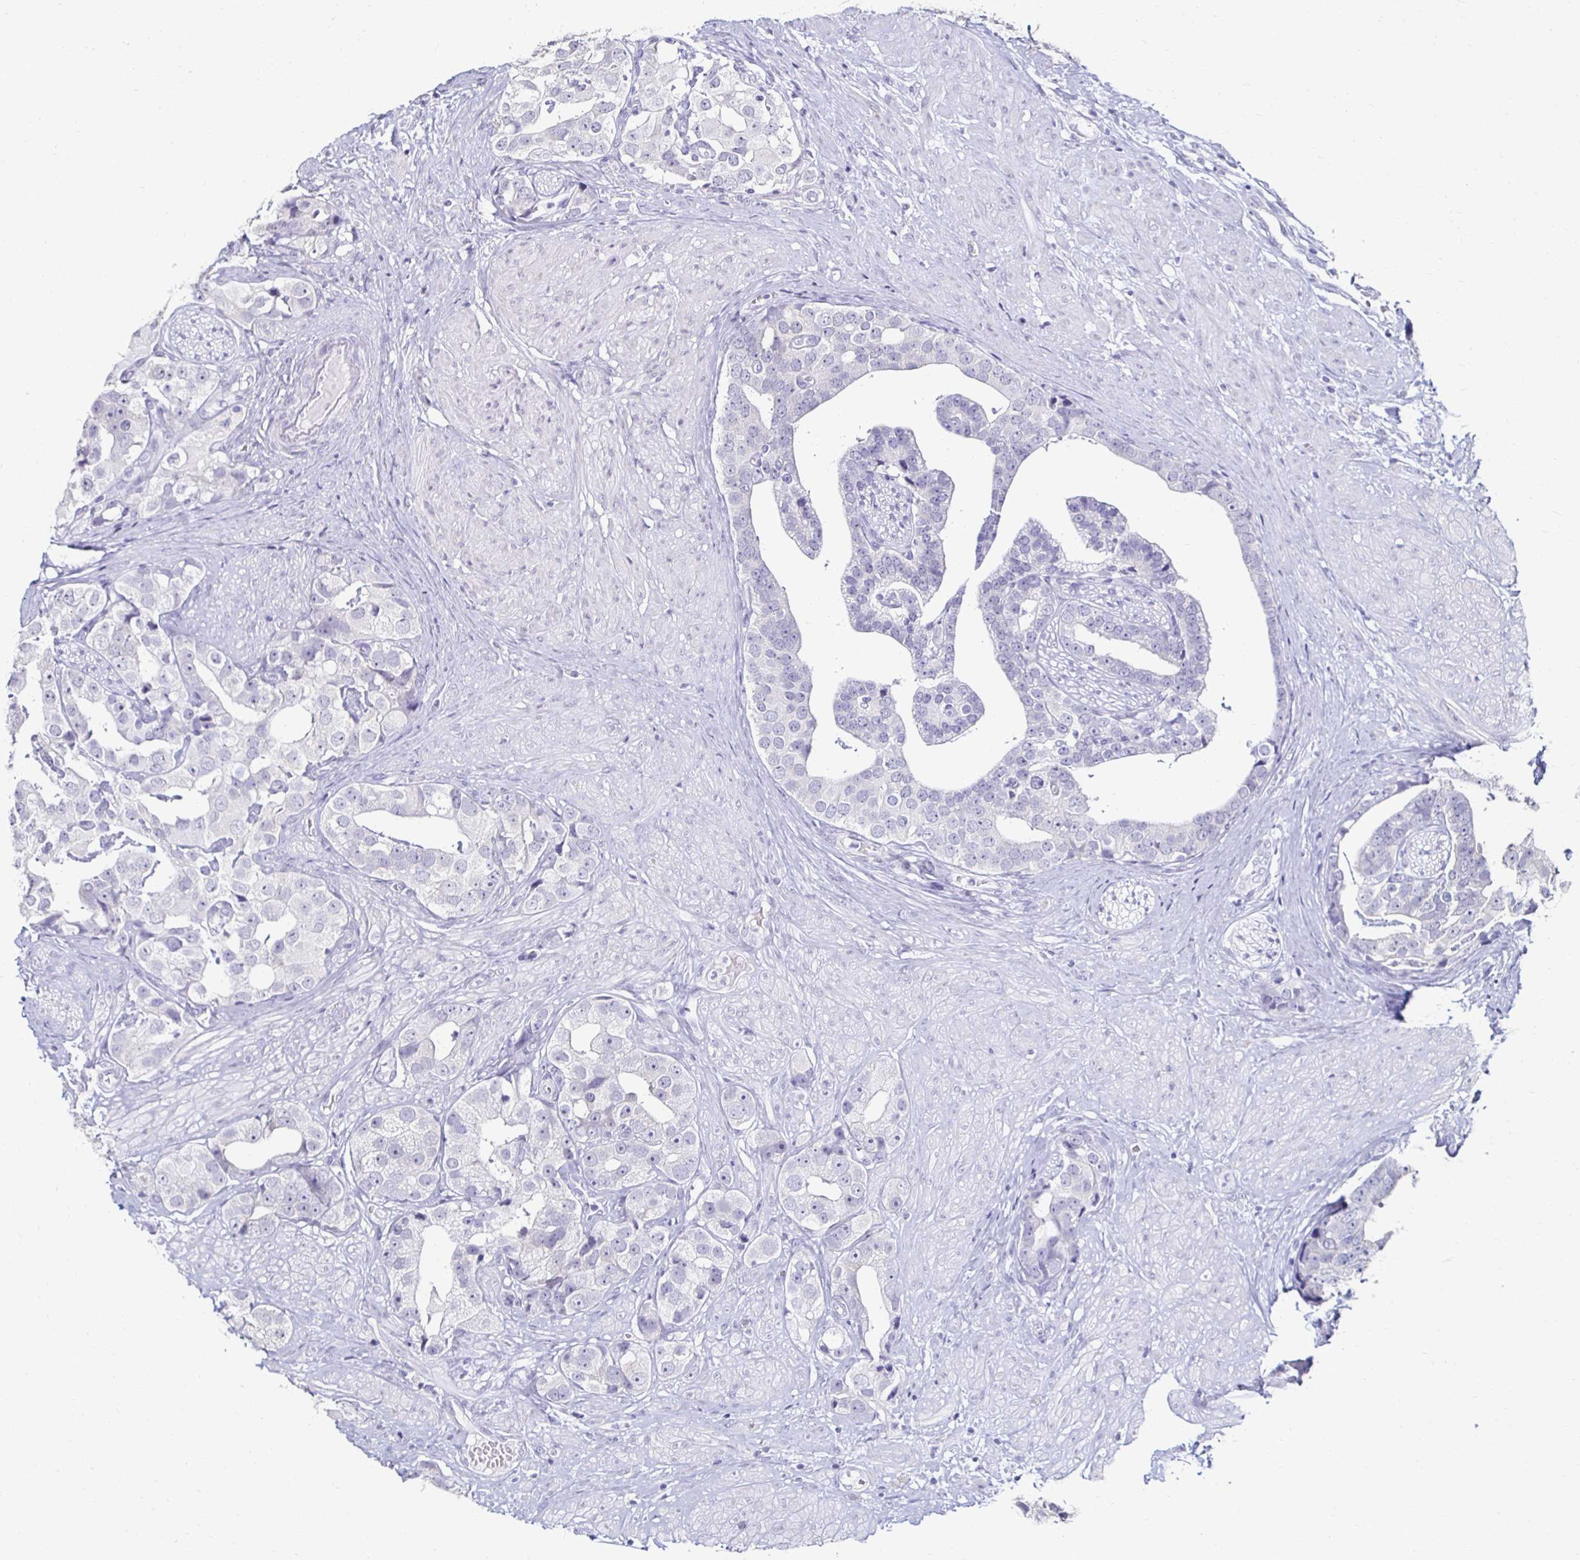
{"staining": {"intensity": "negative", "quantity": "none", "location": "none"}, "tissue": "prostate cancer", "cell_type": "Tumor cells", "image_type": "cancer", "snomed": [{"axis": "morphology", "description": "Adenocarcinoma, High grade"}, {"axis": "topography", "description": "Prostate"}], "caption": "Prostate cancer (adenocarcinoma (high-grade)) was stained to show a protein in brown. There is no significant positivity in tumor cells. (Stains: DAB (3,3'-diaminobenzidine) immunohistochemistry with hematoxylin counter stain, Microscopy: brightfield microscopy at high magnification).", "gene": "TOMM34", "patient": {"sex": "male", "age": 71}}